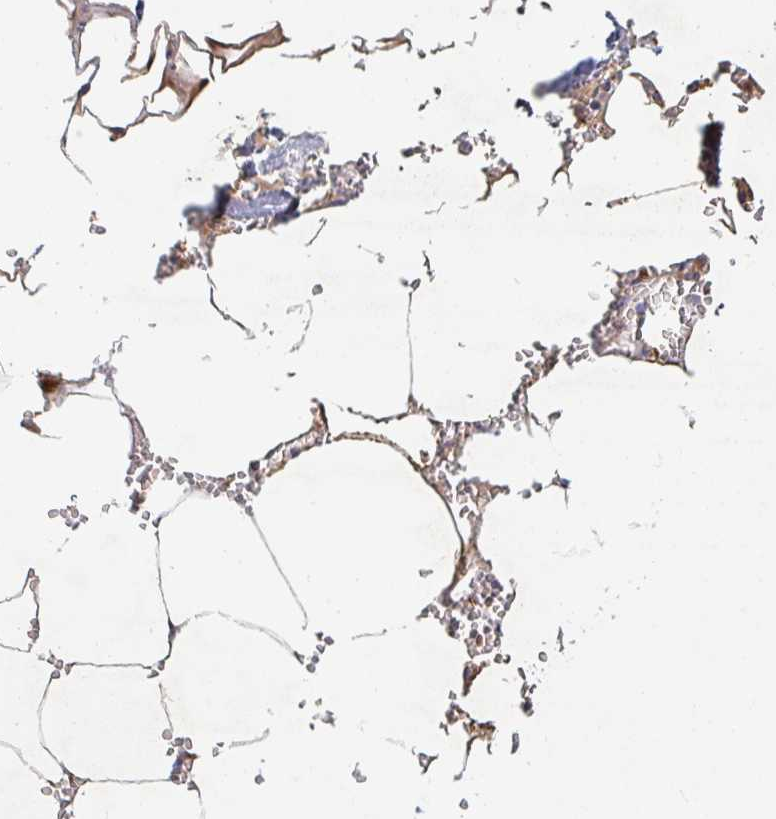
{"staining": {"intensity": "moderate", "quantity": "<25%", "location": "cytoplasmic/membranous"}, "tissue": "bone marrow", "cell_type": "Hematopoietic cells", "image_type": "normal", "snomed": [{"axis": "morphology", "description": "Normal tissue, NOS"}, {"axis": "topography", "description": "Bone marrow"}], "caption": "This micrograph reveals IHC staining of unremarkable bone marrow, with low moderate cytoplasmic/membranous positivity in about <25% of hematopoietic cells.", "gene": "NME9", "patient": {"sex": "male", "age": 54}}